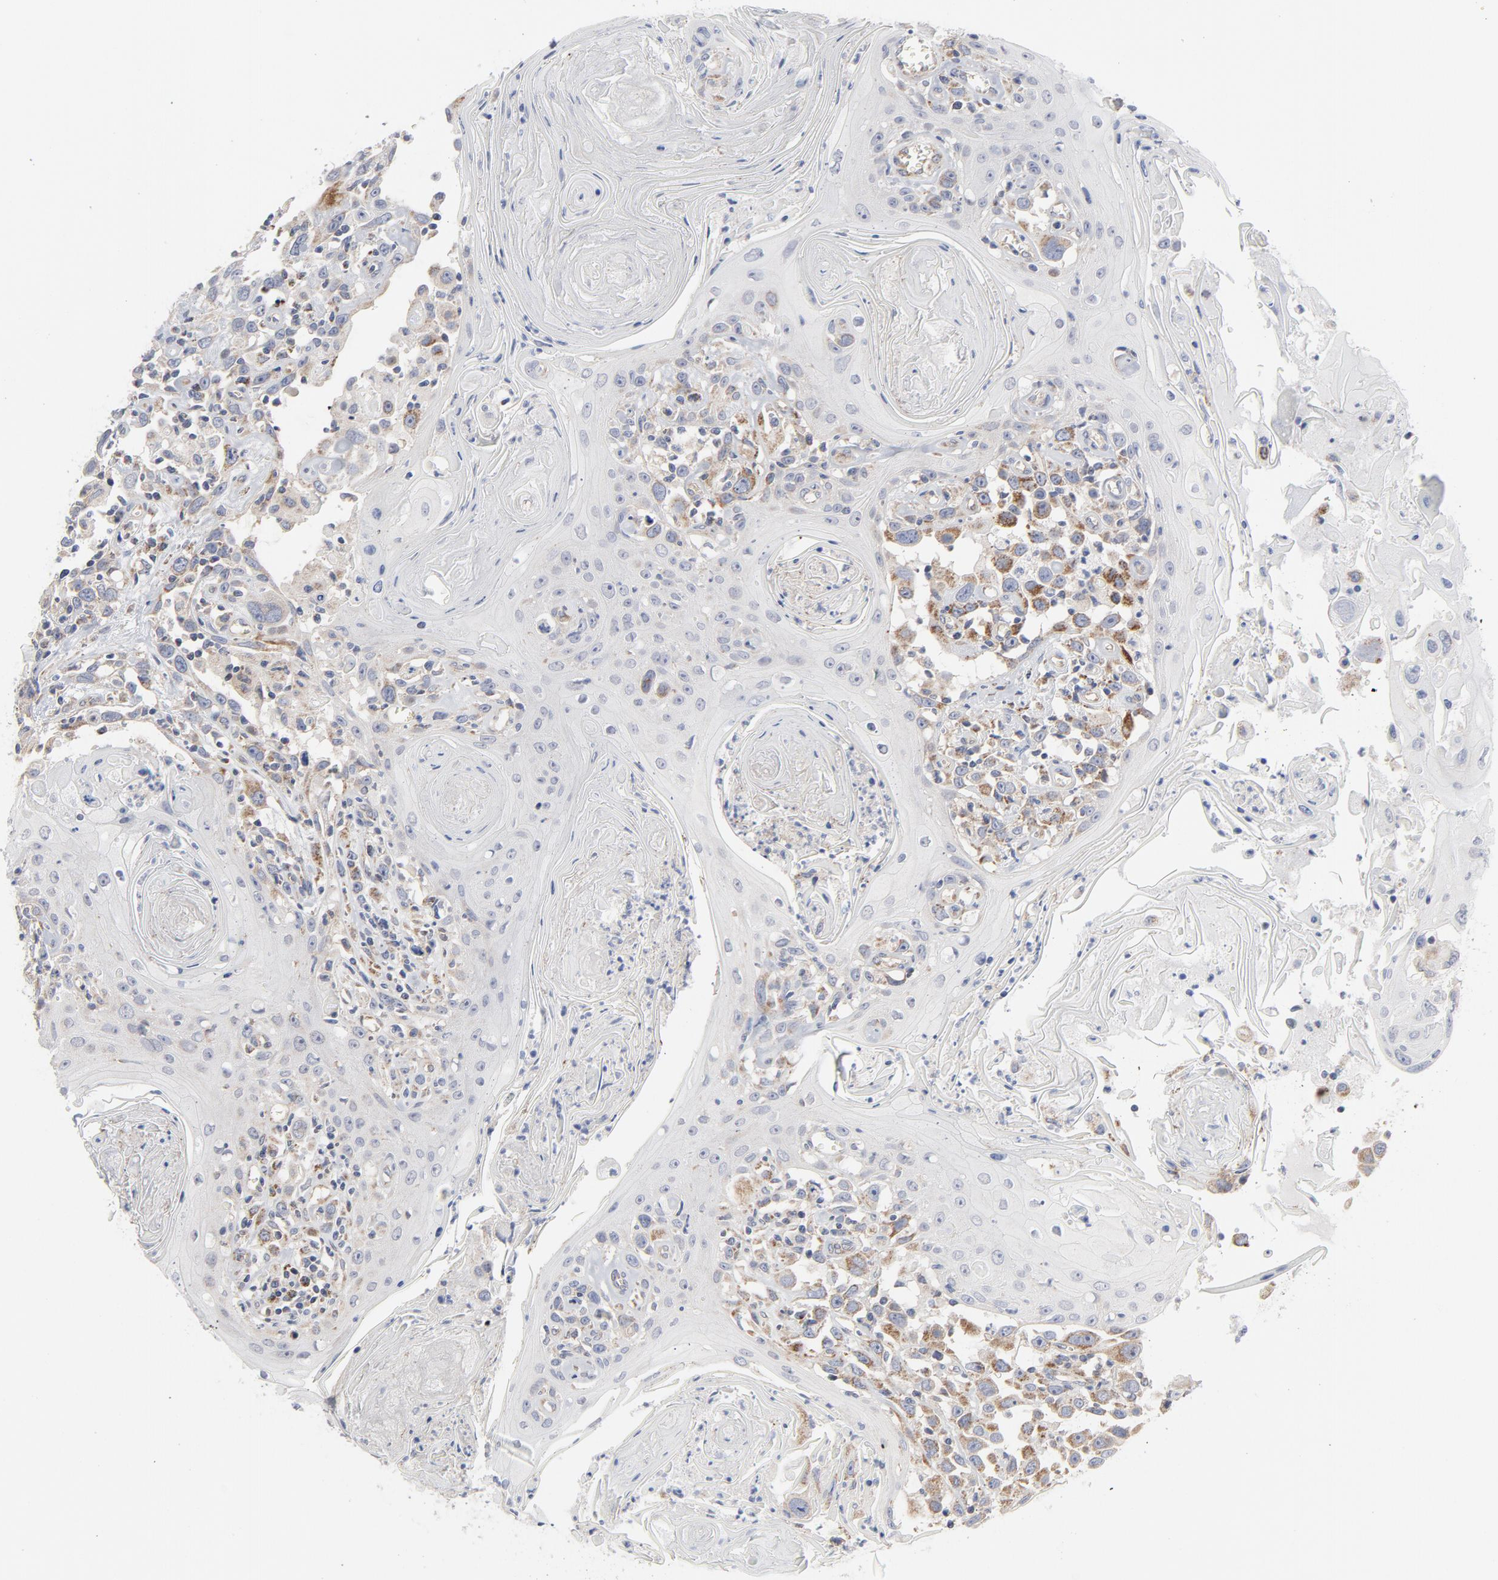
{"staining": {"intensity": "moderate", "quantity": ">75%", "location": "cytoplasmic/membranous"}, "tissue": "head and neck cancer", "cell_type": "Tumor cells", "image_type": "cancer", "snomed": [{"axis": "morphology", "description": "Squamous cell carcinoma, NOS"}, {"axis": "topography", "description": "Oral tissue"}, {"axis": "topography", "description": "Head-Neck"}], "caption": "Protein staining reveals moderate cytoplasmic/membranous expression in approximately >75% of tumor cells in head and neck cancer (squamous cell carcinoma).", "gene": "OXA1L", "patient": {"sex": "female", "age": 76}}